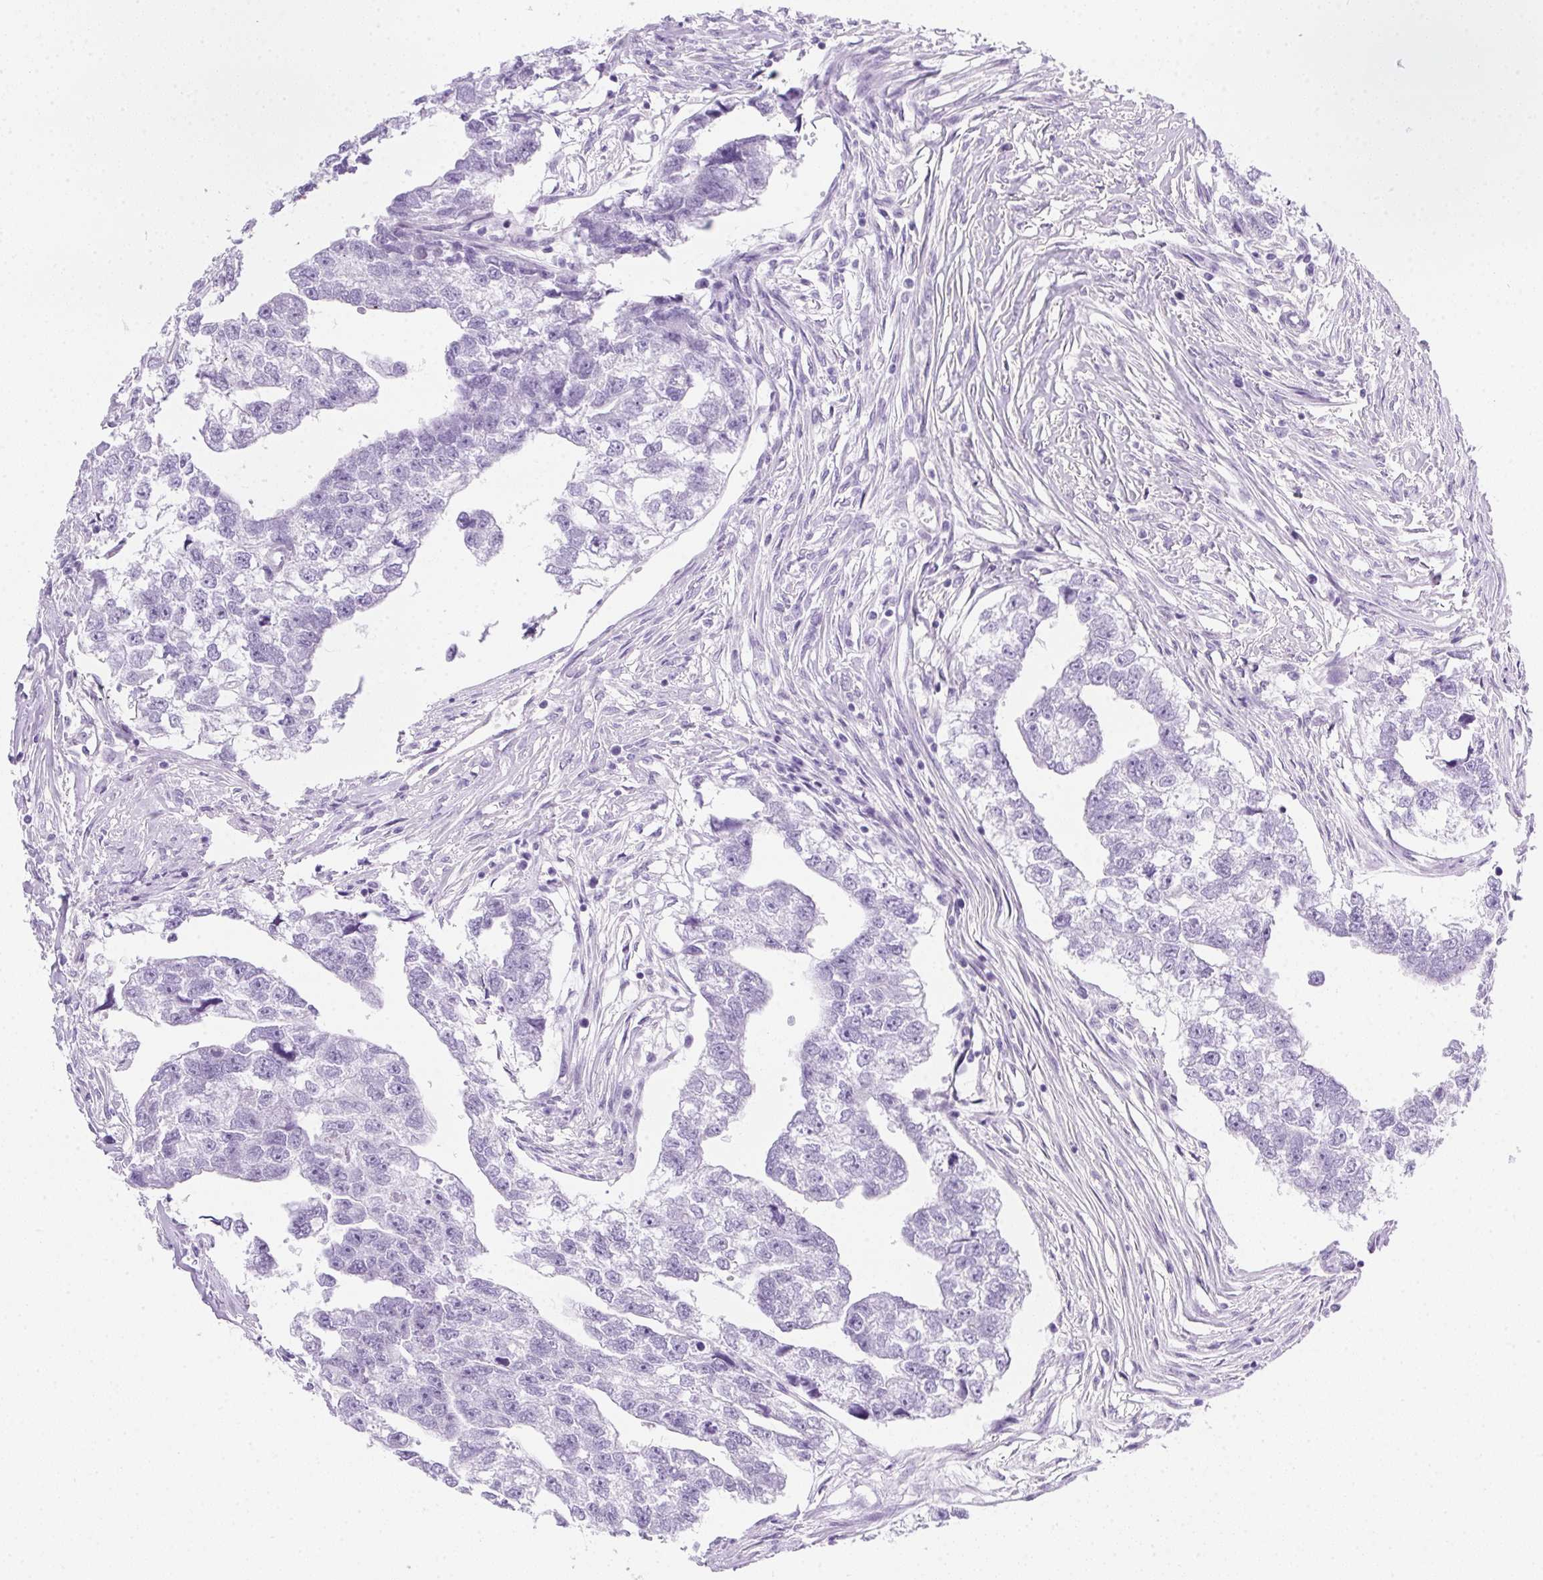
{"staining": {"intensity": "negative", "quantity": "none", "location": "none"}, "tissue": "testis cancer", "cell_type": "Tumor cells", "image_type": "cancer", "snomed": [{"axis": "morphology", "description": "Carcinoma, Embryonal, NOS"}, {"axis": "morphology", "description": "Teratoma, malignant, NOS"}, {"axis": "topography", "description": "Testis"}], "caption": "This is an immunohistochemistry (IHC) micrograph of human embryonal carcinoma (testis). There is no expression in tumor cells.", "gene": "SPACA5B", "patient": {"sex": "male", "age": 44}}